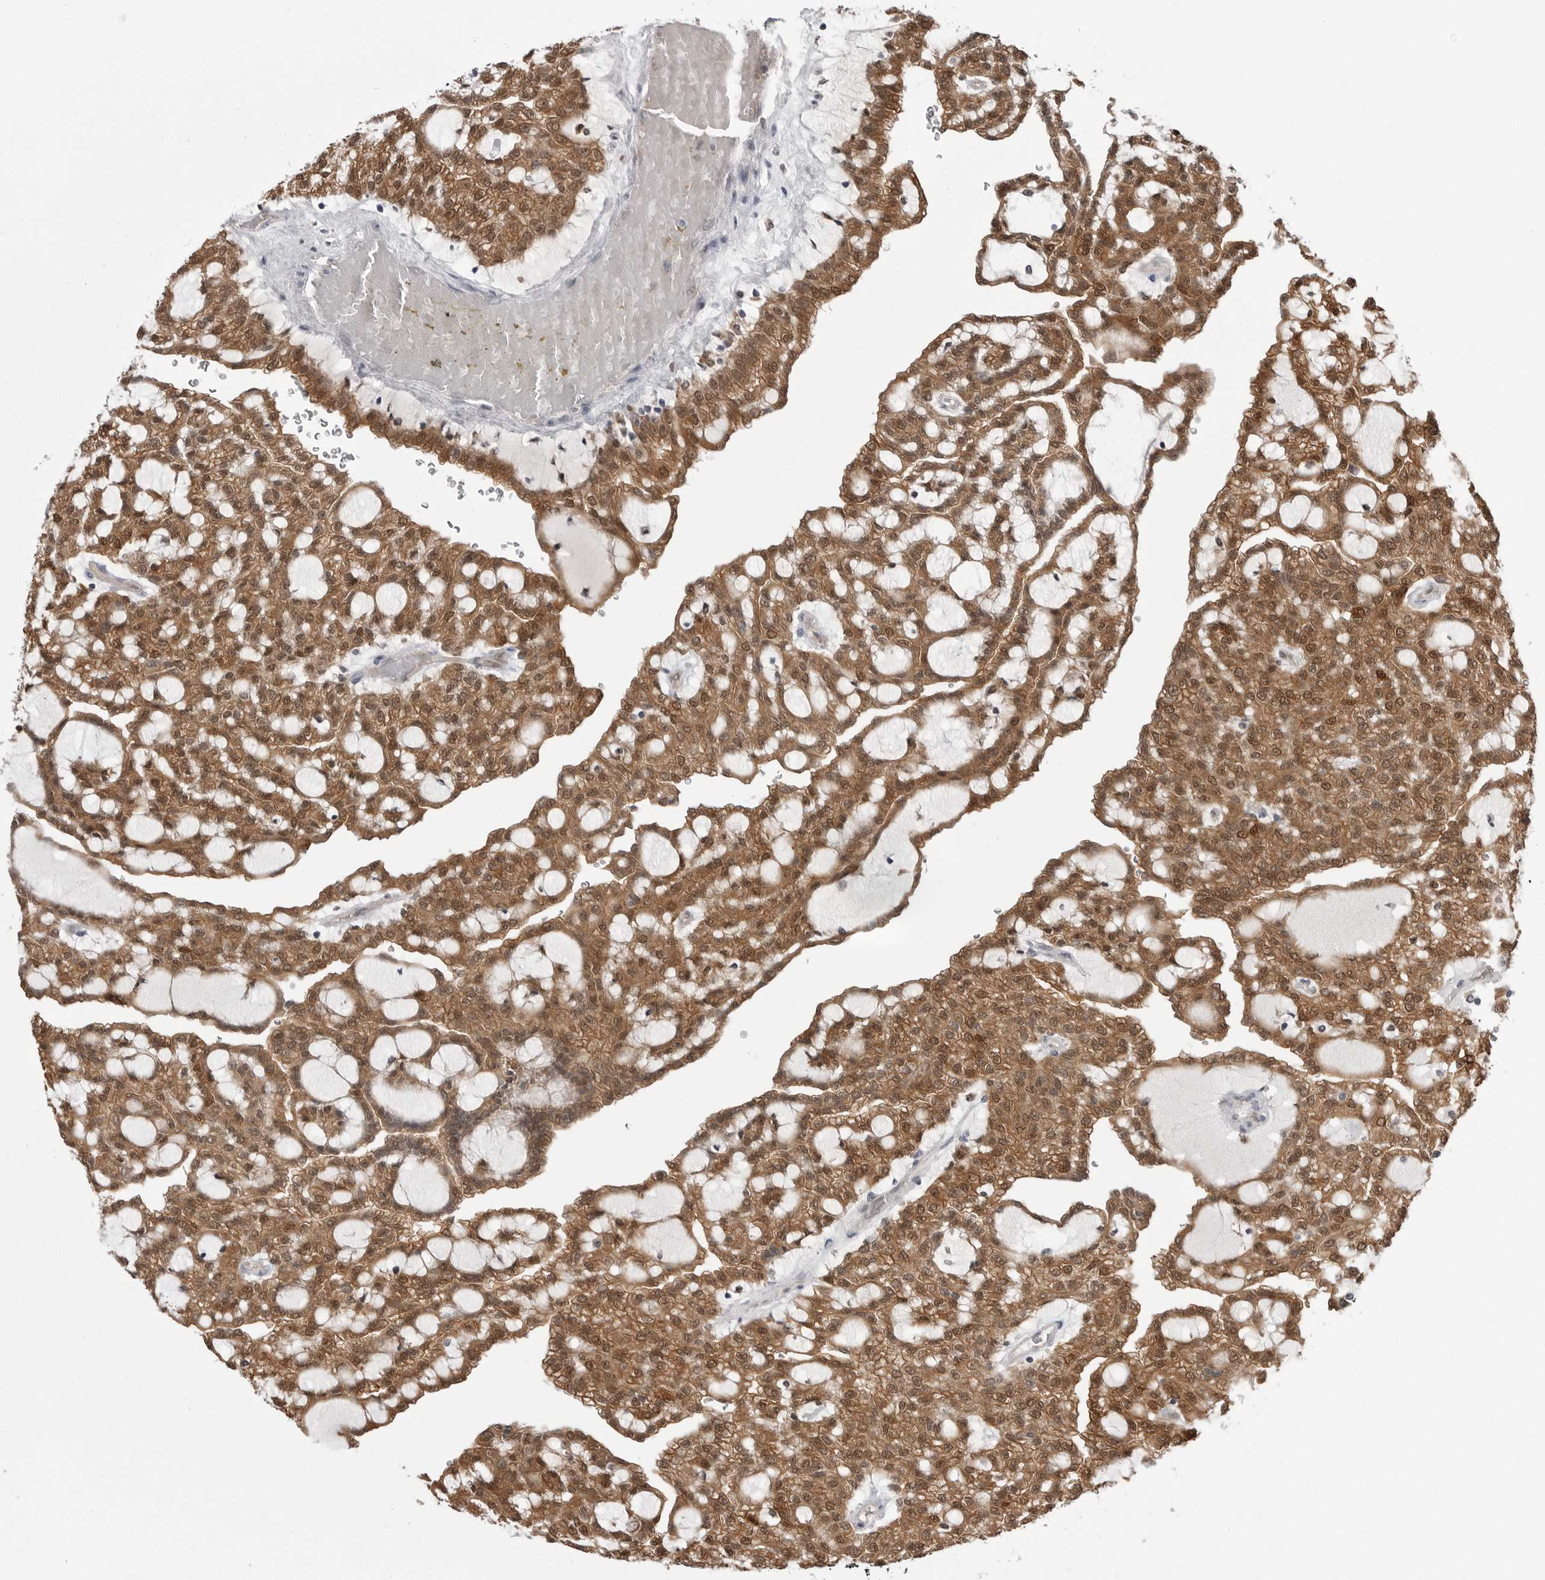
{"staining": {"intensity": "moderate", "quantity": ">75%", "location": "cytoplasmic/membranous,nuclear"}, "tissue": "renal cancer", "cell_type": "Tumor cells", "image_type": "cancer", "snomed": [{"axis": "morphology", "description": "Adenocarcinoma, NOS"}, {"axis": "topography", "description": "Kidney"}], "caption": "Immunohistochemistry of human renal cancer (adenocarcinoma) shows medium levels of moderate cytoplasmic/membranous and nuclear staining in approximately >75% of tumor cells.", "gene": "PNPO", "patient": {"sex": "male", "age": 63}}